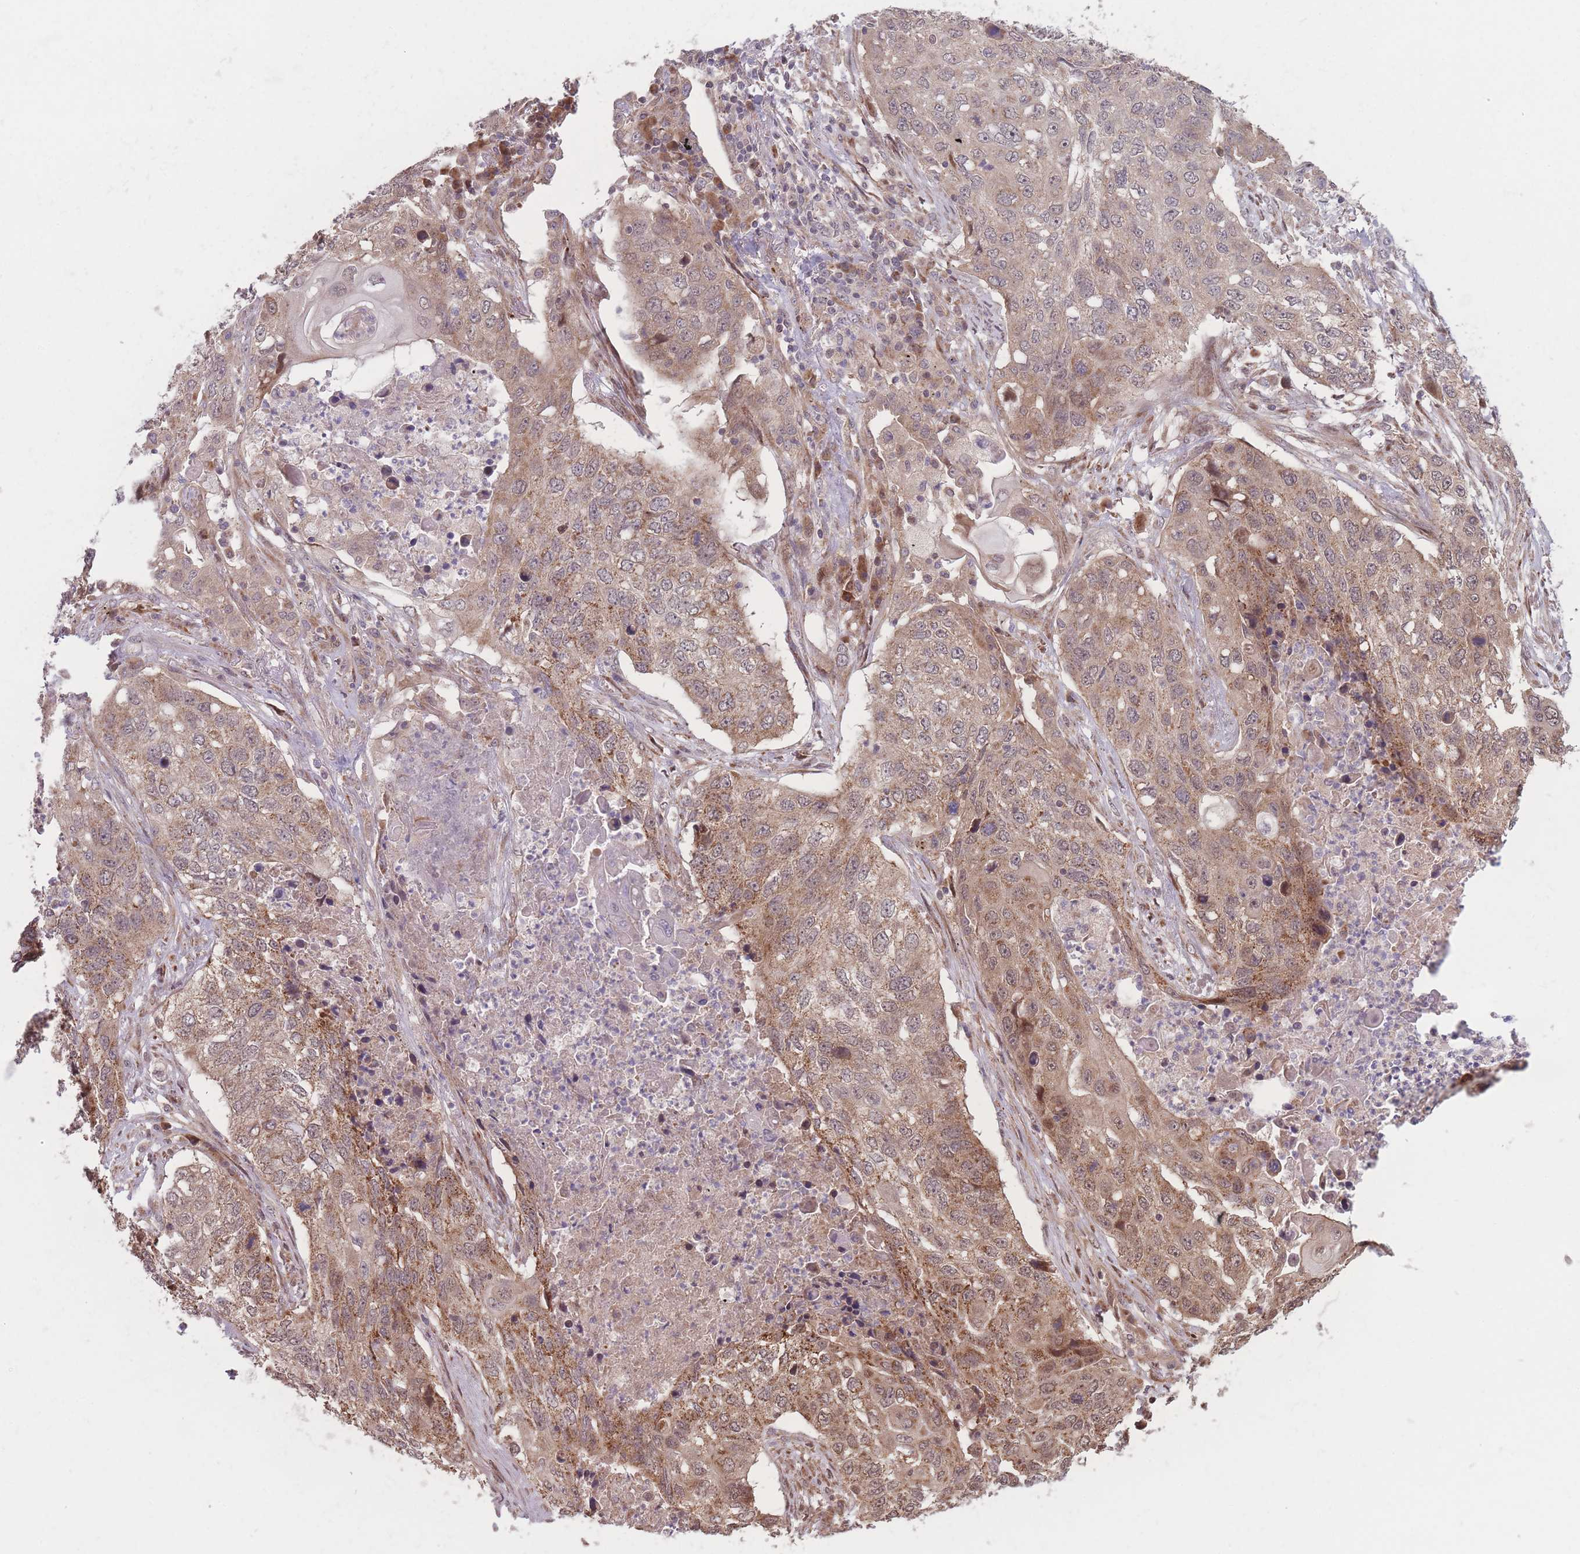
{"staining": {"intensity": "moderate", "quantity": ">75%", "location": "cytoplasmic/membranous"}, "tissue": "lung cancer", "cell_type": "Tumor cells", "image_type": "cancer", "snomed": [{"axis": "morphology", "description": "Squamous cell carcinoma, NOS"}, {"axis": "topography", "description": "Lung"}], "caption": "An immunohistochemistry photomicrograph of tumor tissue is shown. Protein staining in brown labels moderate cytoplasmic/membranous positivity in lung cancer within tumor cells.", "gene": "RPS18", "patient": {"sex": "female", "age": 63}}